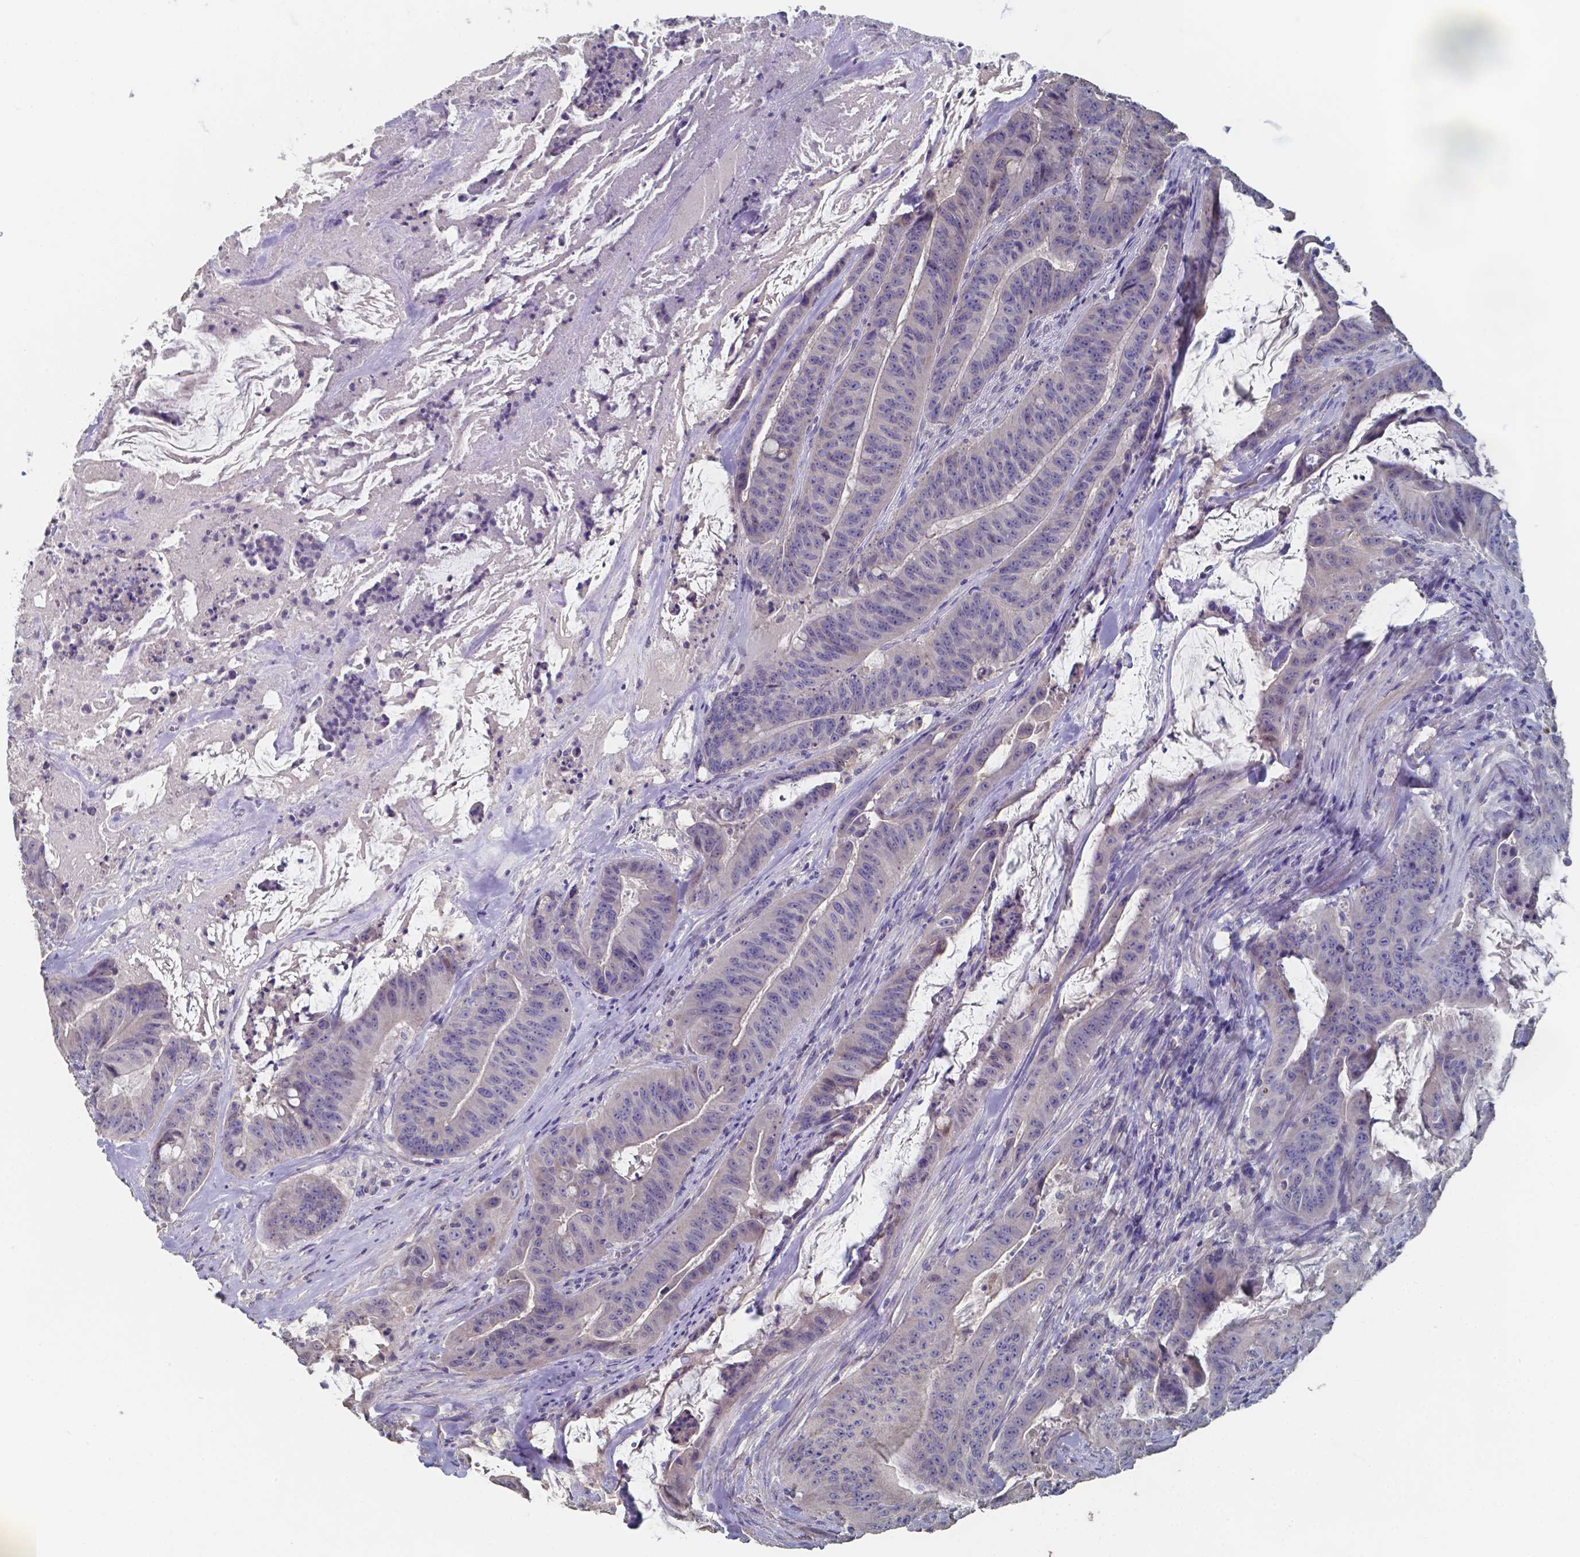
{"staining": {"intensity": "negative", "quantity": "none", "location": "none"}, "tissue": "colorectal cancer", "cell_type": "Tumor cells", "image_type": "cancer", "snomed": [{"axis": "morphology", "description": "Adenocarcinoma, NOS"}, {"axis": "topography", "description": "Colon"}], "caption": "The IHC image has no significant expression in tumor cells of adenocarcinoma (colorectal) tissue.", "gene": "FOXJ1", "patient": {"sex": "male", "age": 33}}